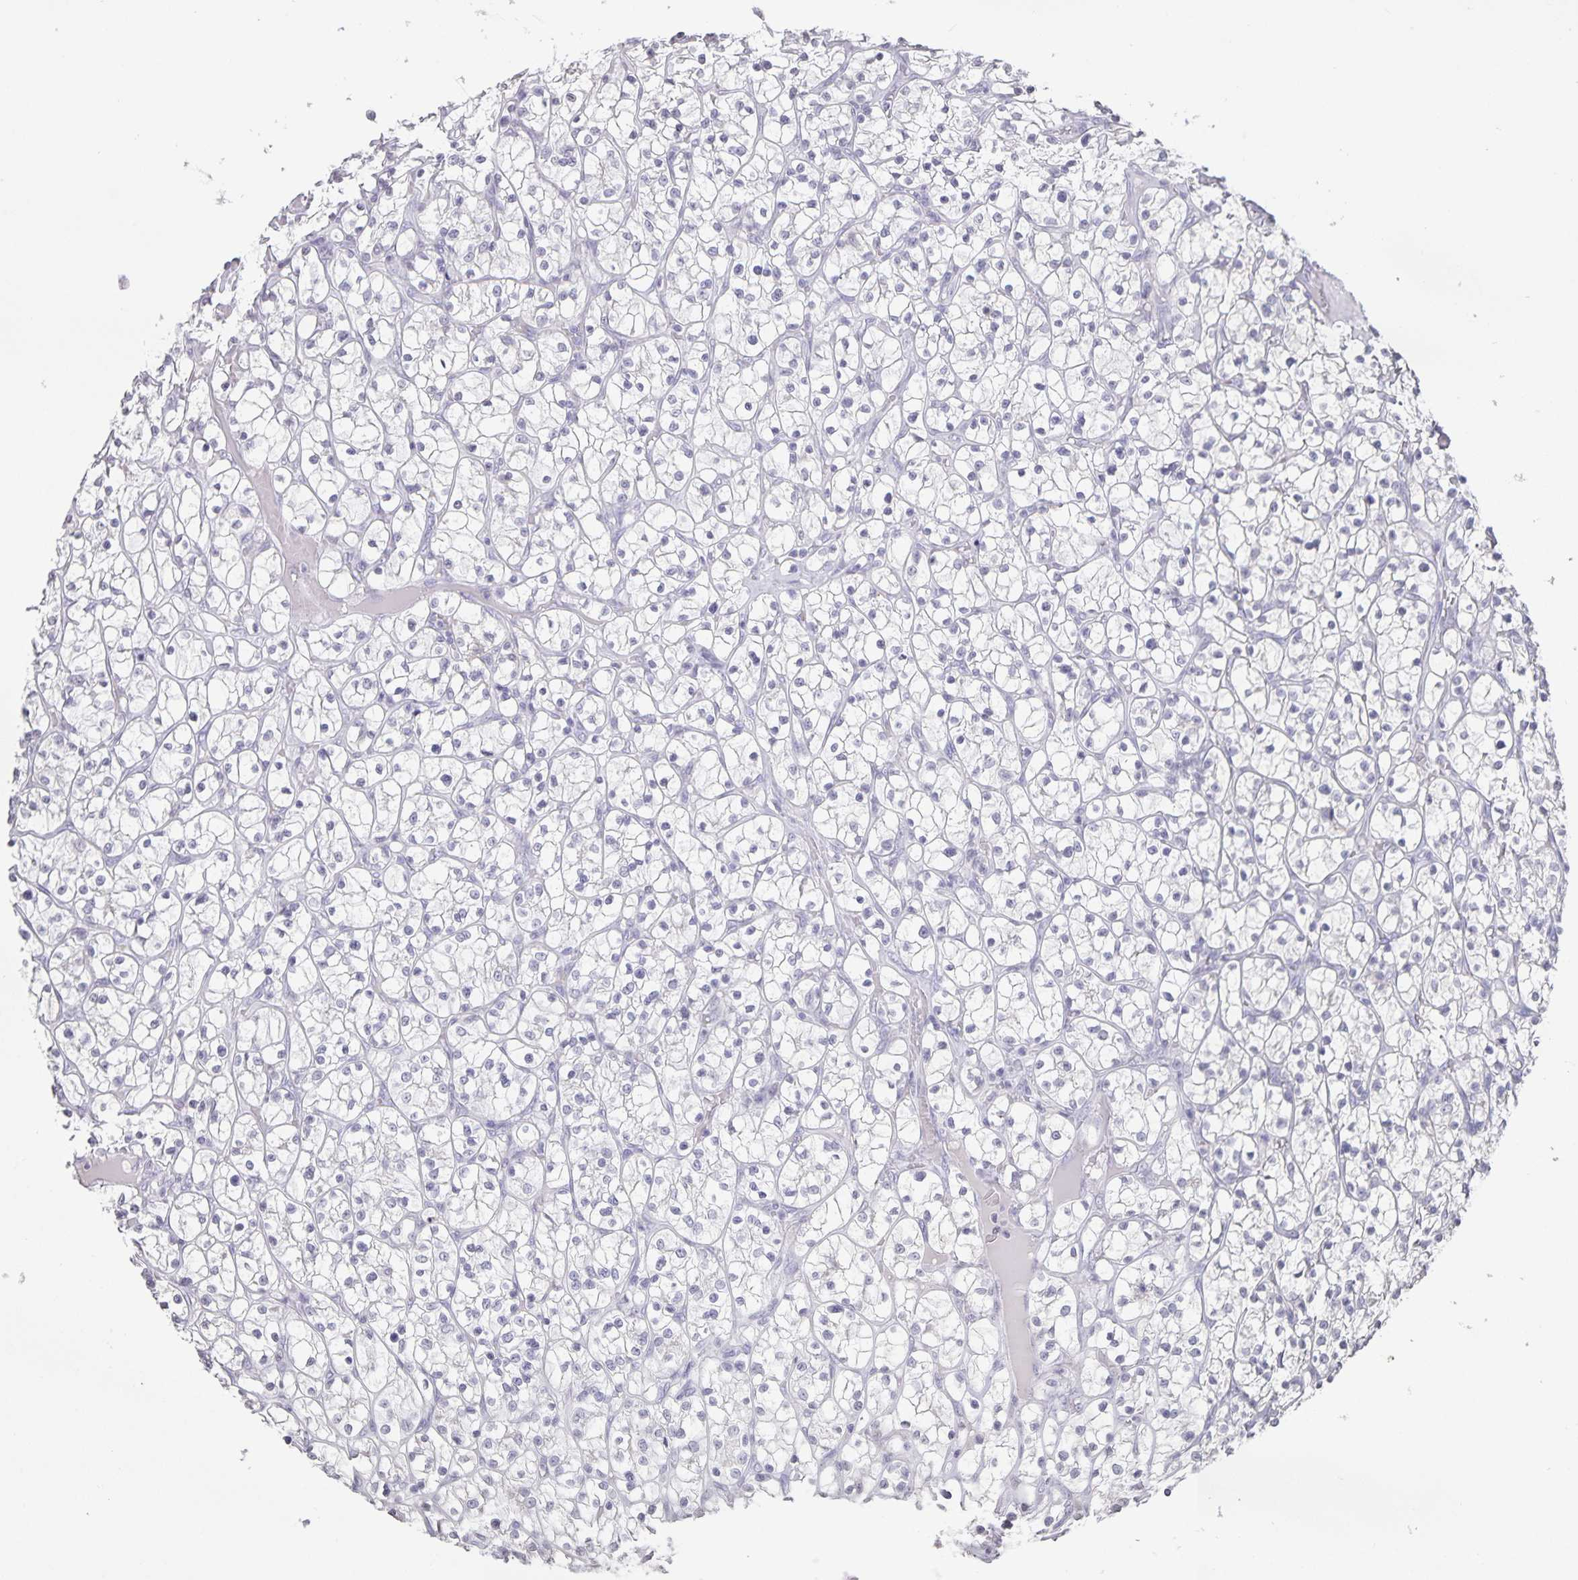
{"staining": {"intensity": "negative", "quantity": "none", "location": "none"}, "tissue": "renal cancer", "cell_type": "Tumor cells", "image_type": "cancer", "snomed": [{"axis": "morphology", "description": "Adenocarcinoma, NOS"}, {"axis": "topography", "description": "Kidney"}], "caption": "DAB (3,3'-diaminobenzidine) immunohistochemical staining of human renal adenocarcinoma exhibits no significant expression in tumor cells.", "gene": "AQP4", "patient": {"sex": "female", "age": 64}}